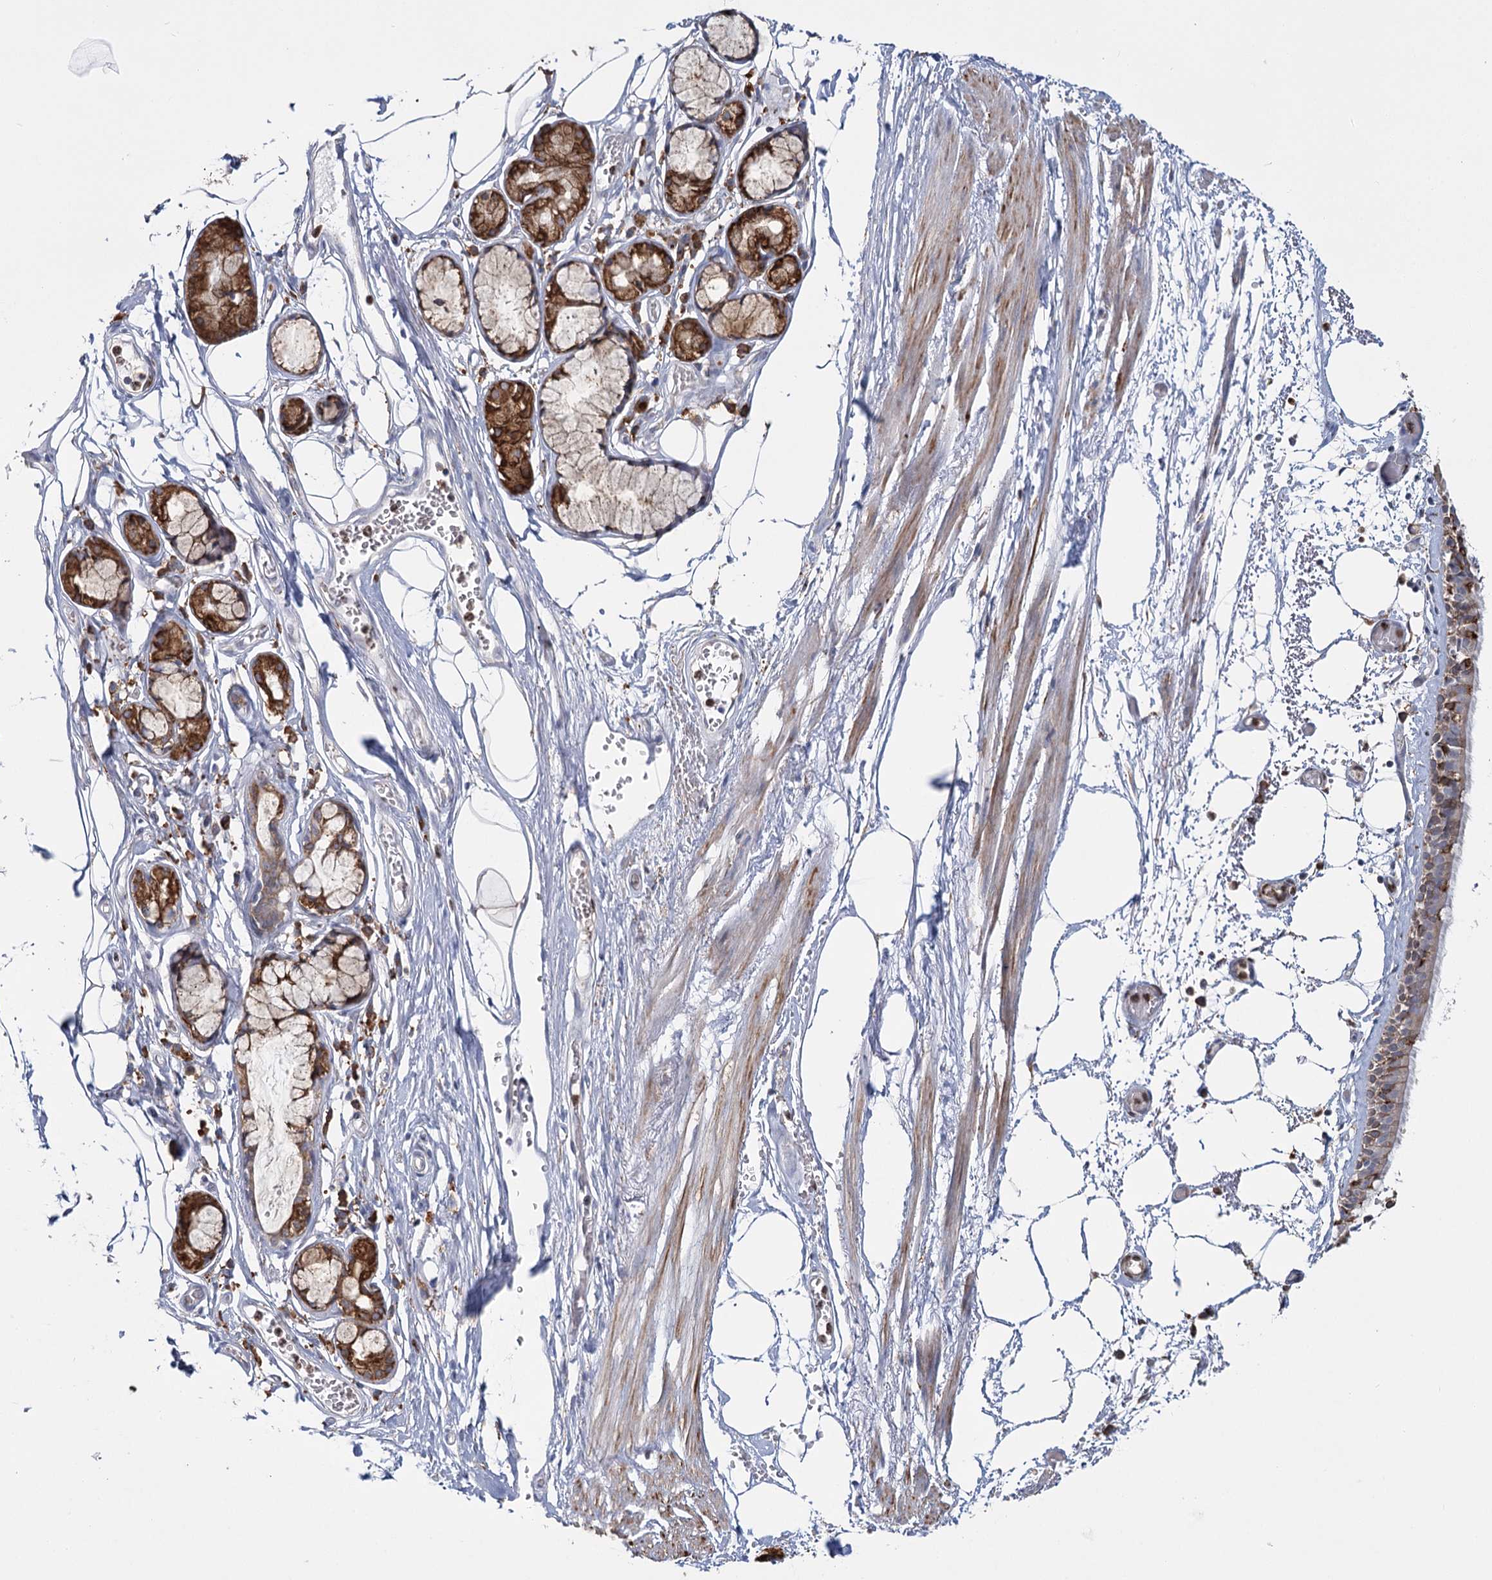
{"staining": {"intensity": "moderate", "quantity": "25%-75%", "location": "cytoplasmic/membranous"}, "tissue": "bronchus", "cell_type": "Respiratory epithelial cells", "image_type": "normal", "snomed": [{"axis": "morphology", "description": "Normal tissue, NOS"}, {"axis": "topography", "description": "Bronchus"}, {"axis": "topography", "description": "Lung"}], "caption": "Benign bronchus was stained to show a protein in brown. There is medium levels of moderate cytoplasmic/membranous expression in about 25%-75% of respiratory epithelial cells.", "gene": "ZCCHC9", "patient": {"sex": "male", "age": 56}}